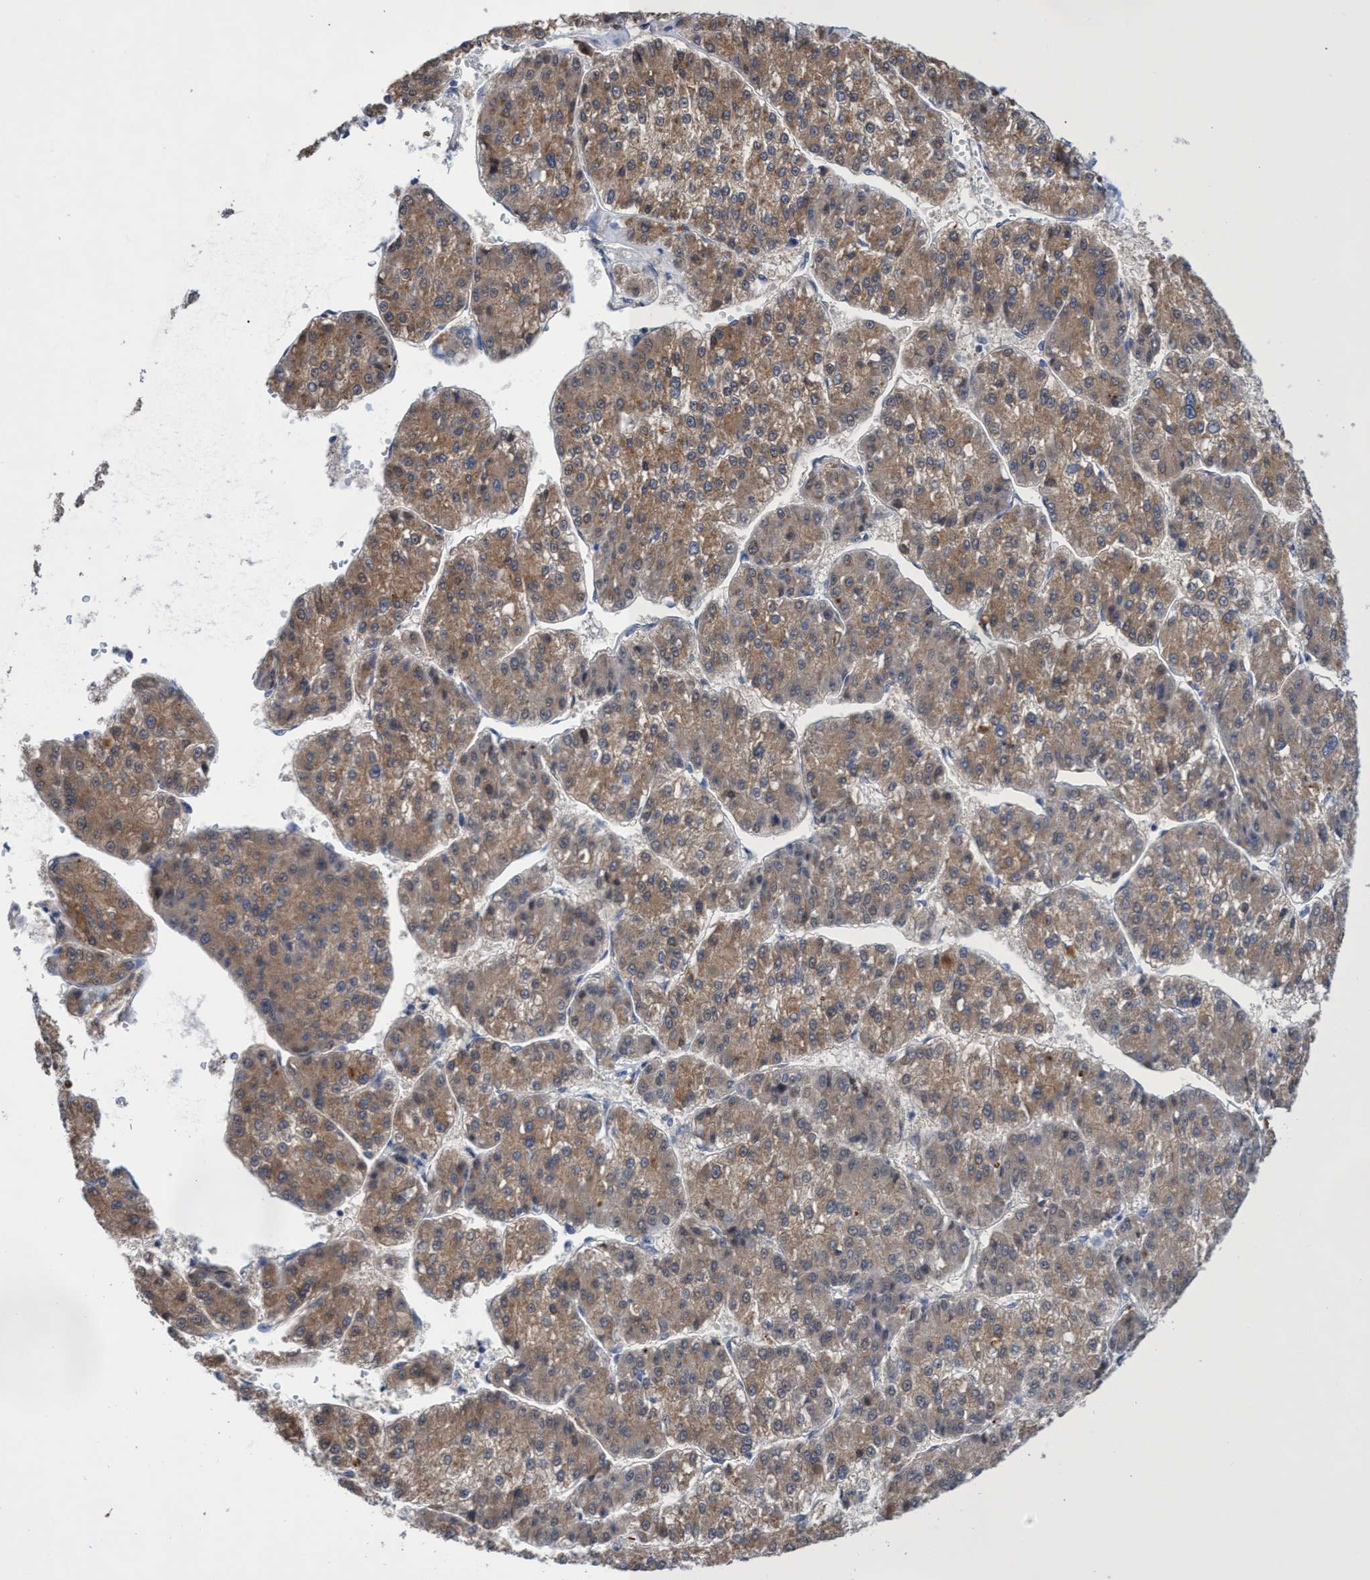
{"staining": {"intensity": "moderate", "quantity": ">75%", "location": "cytoplasmic/membranous"}, "tissue": "liver cancer", "cell_type": "Tumor cells", "image_type": "cancer", "snomed": [{"axis": "morphology", "description": "Carcinoma, Hepatocellular, NOS"}, {"axis": "topography", "description": "Liver"}], "caption": "Tumor cells display moderate cytoplasmic/membranous staining in about >75% of cells in liver cancer. (brown staining indicates protein expression, while blue staining denotes nuclei).", "gene": "SVEP1", "patient": {"sex": "female", "age": 73}}